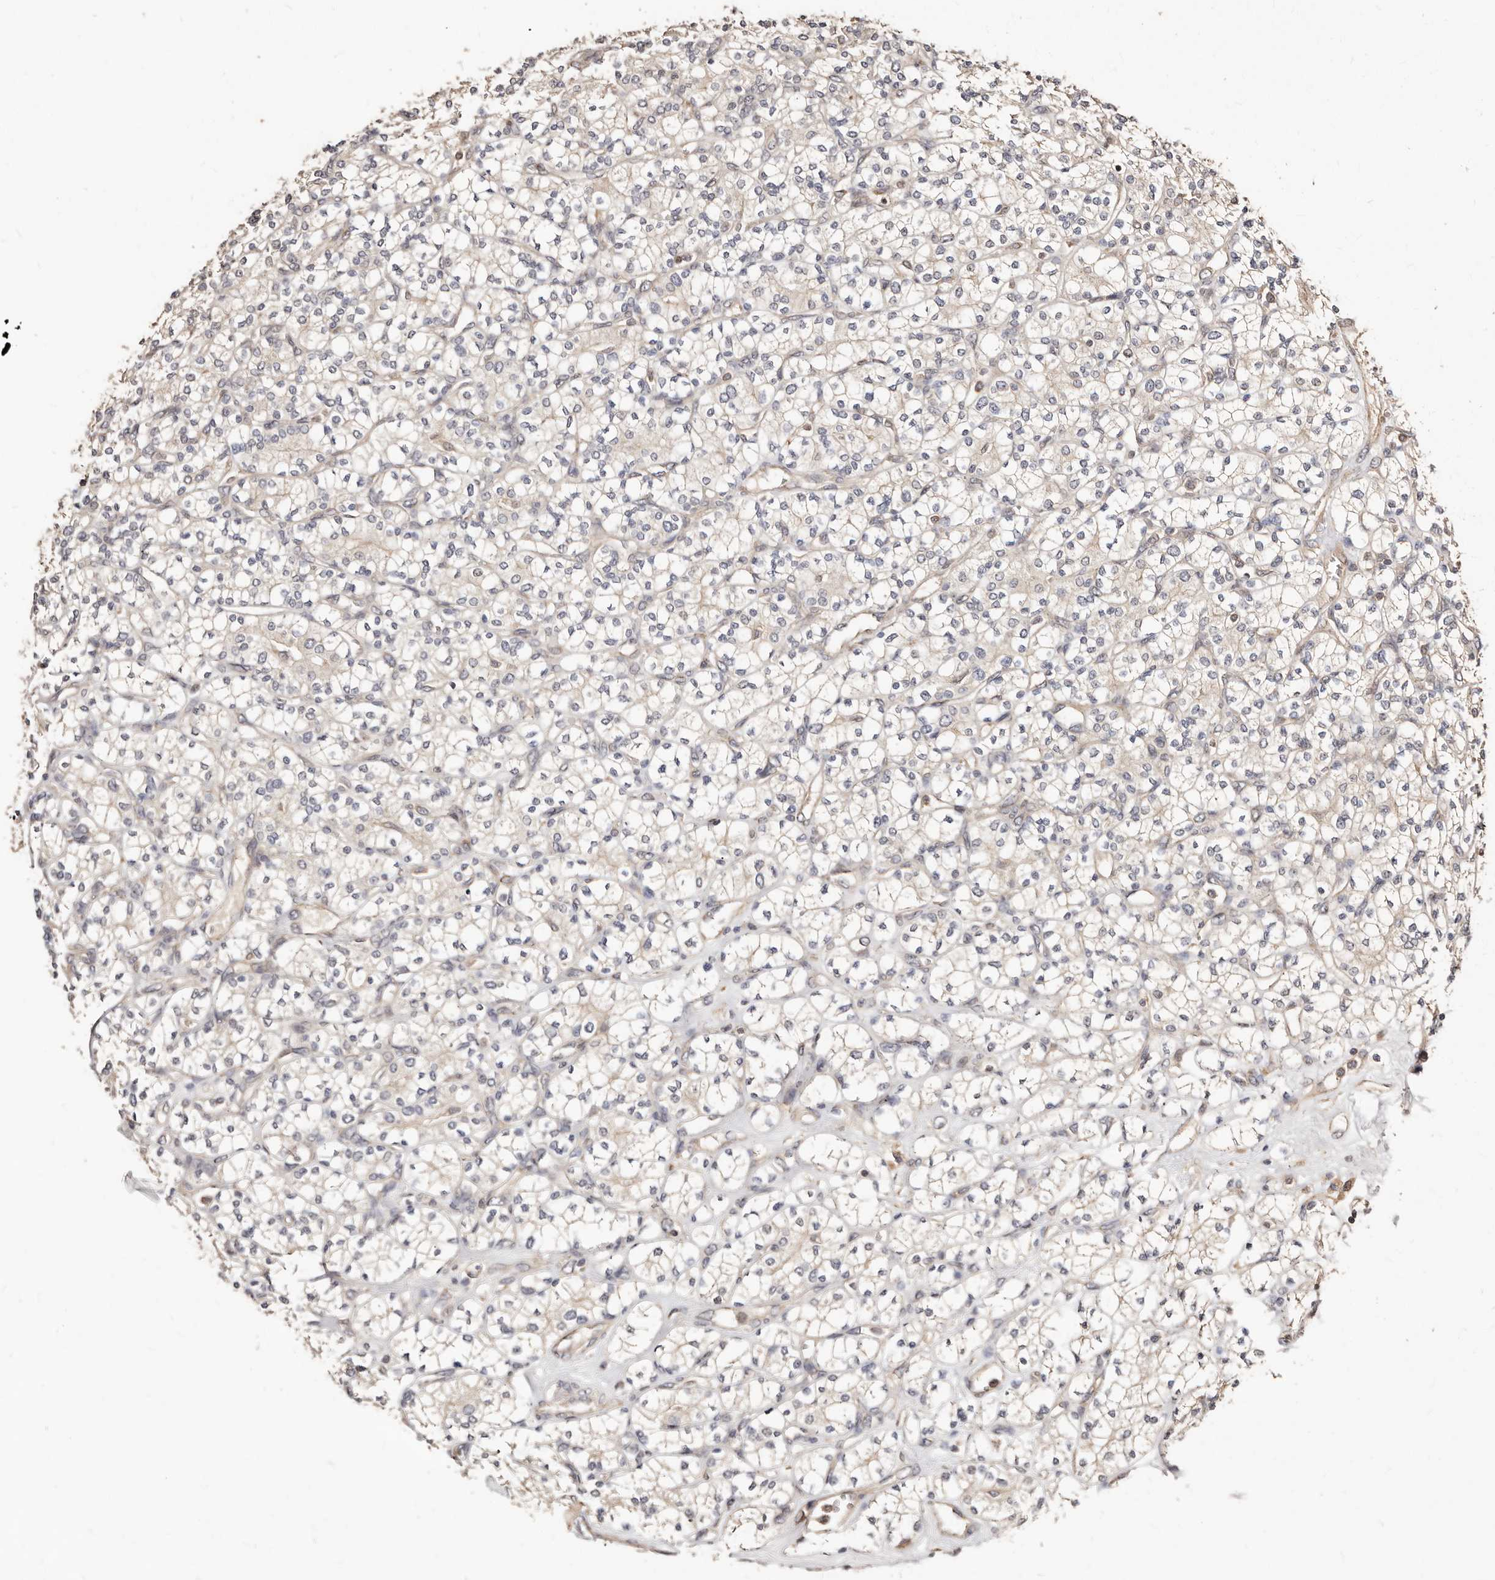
{"staining": {"intensity": "negative", "quantity": "none", "location": "none"}, "tissue": "renal cancer", "cell_type": "Tumor cells", "image_type": "cancer", "snomed": [{"axis": "morphology", "description": "Adenocarcinoma, NOS"}, {"axis": "topography", "description": "Kidney"}], "caption": "IHC micrograph of human renal adenocarcinoma stained for a protein (brown), which exhibits no positivity in tumor cells. (DAB (3,3'-diaminobenzidine) immunohistochemistry (IHC) visualized using brightfield microscopy, high magnification).", "gene": "APOL6", "patient": {"sex": "male", "age": 77}}